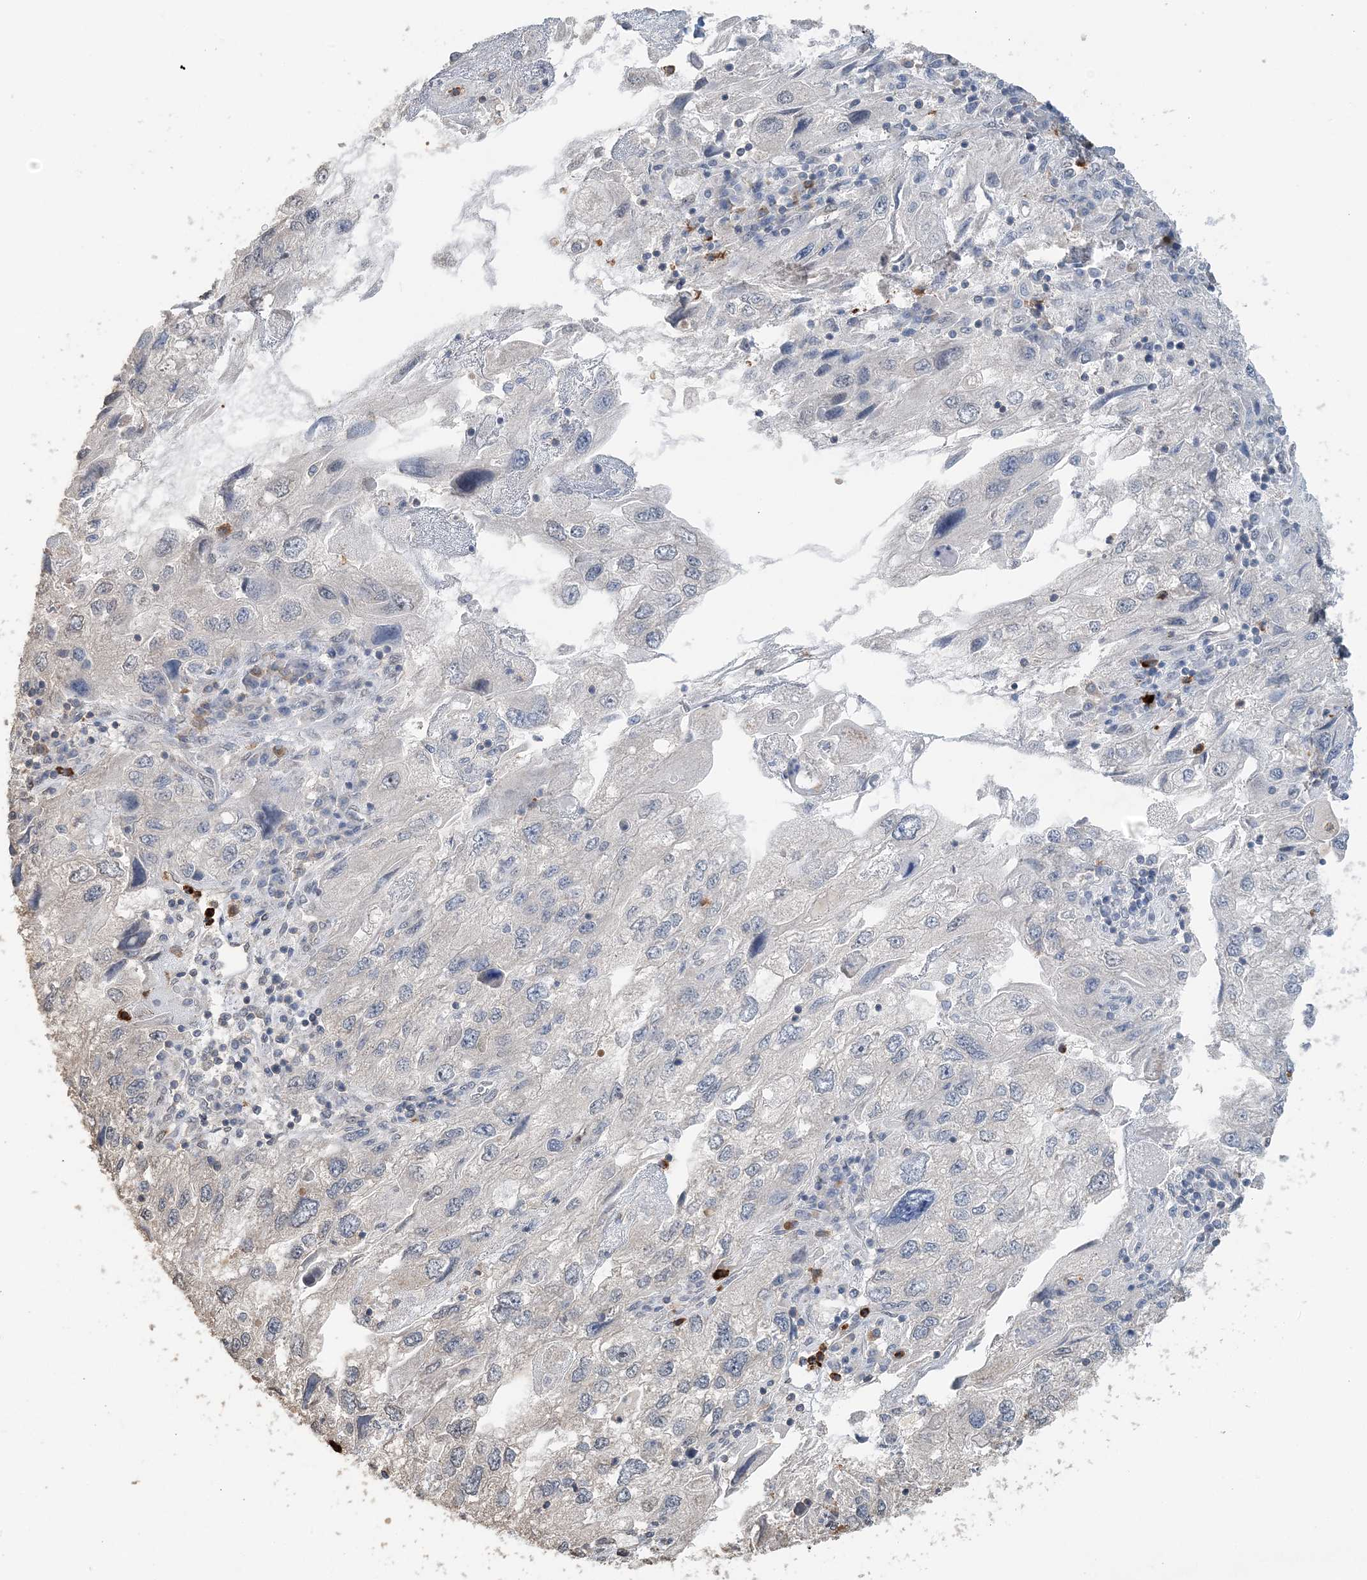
{"staining": {"intensity": "negative", "quantity": "none", "location": "none"}, "tissue": "endometrial cancer", "cell_type": "Tumor cells", "image_type": "cancer", "snomed": [{"axis": "morphology", "description": "Adenocarcinoma, NOS"}, {"axis": "topography", "description": "Endometrium"}], "caption": "Tumor cells show no significant staining in endometrial cancer (adenocarcinoma). (DAB immunohistochemistry, high magnification).", "gene": "FAM110A", "patient": {"sex": "female", "age": 49}}